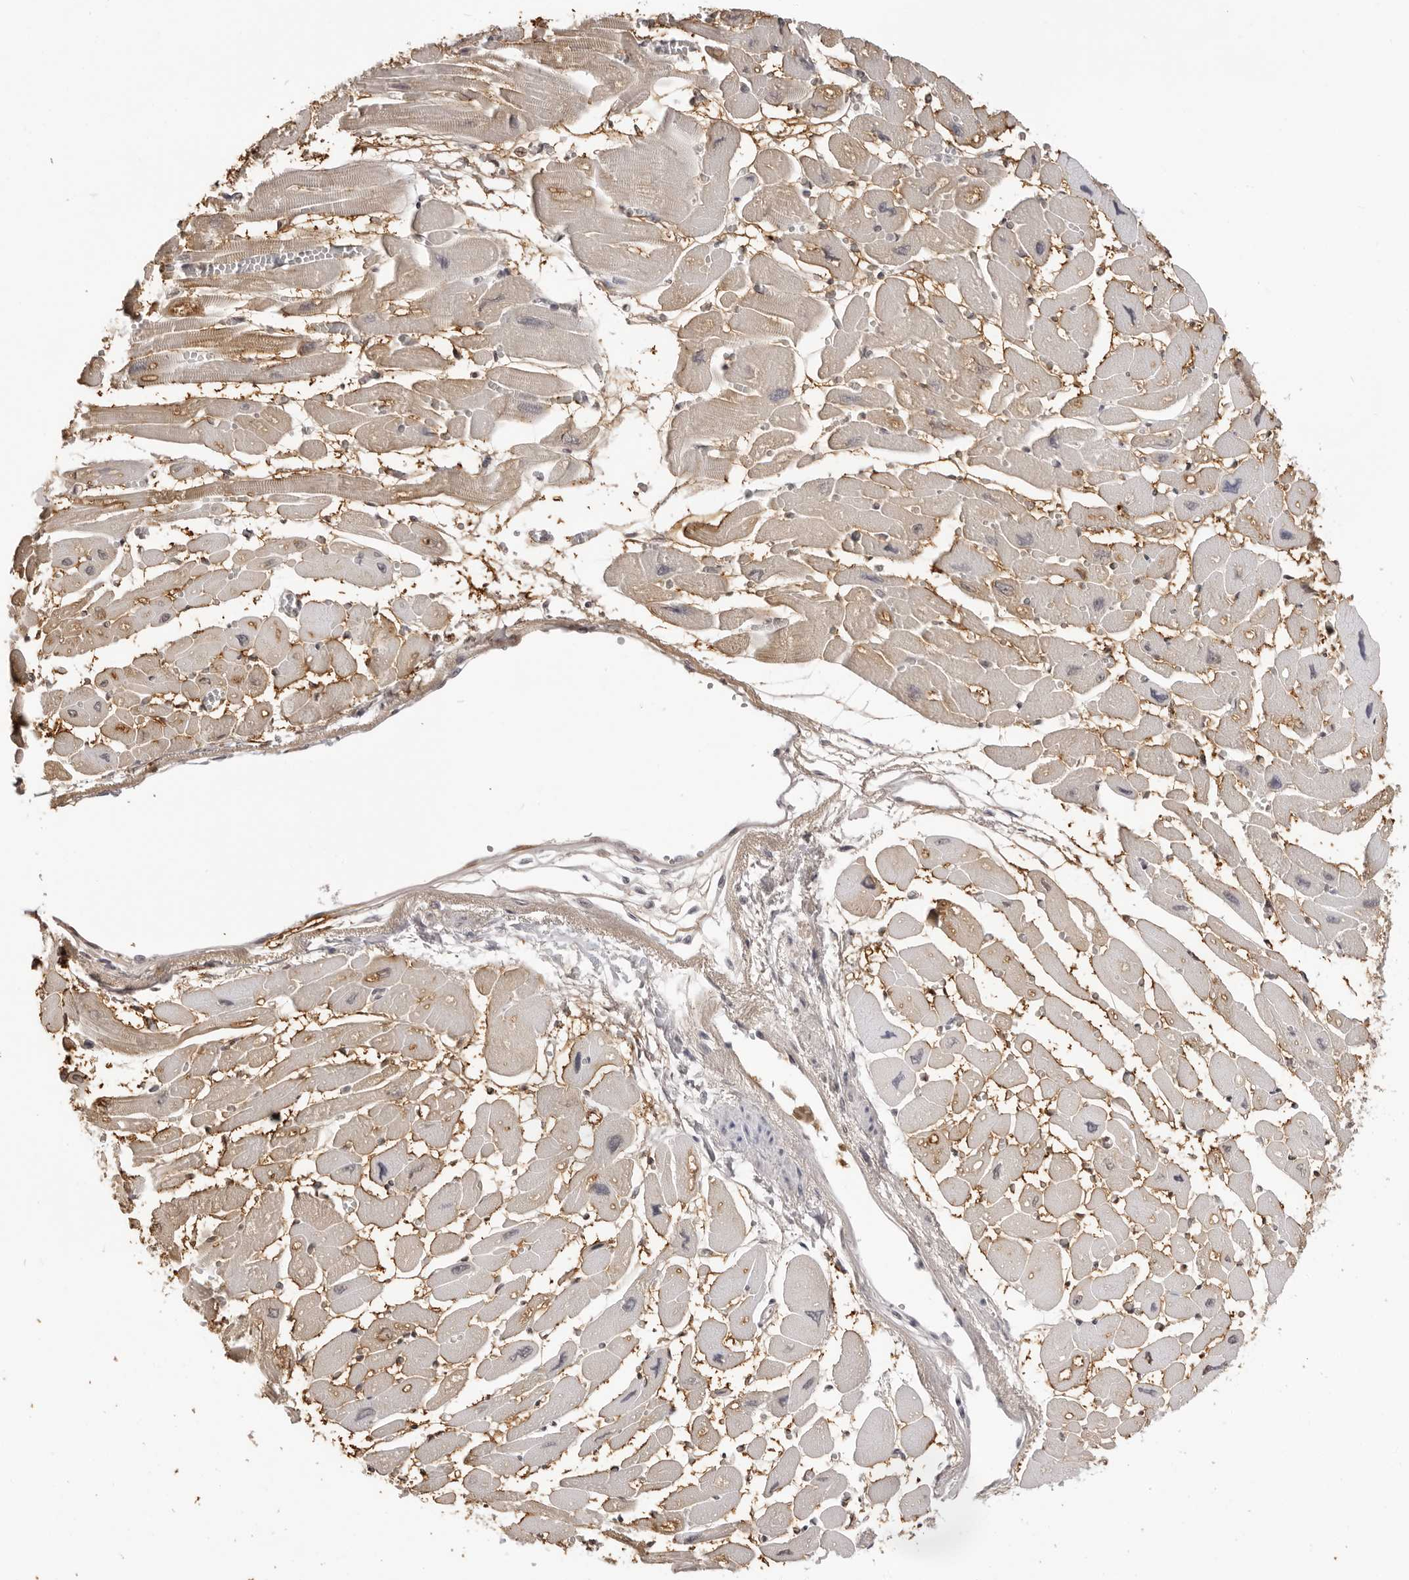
{"staining": {"intensity": "moderate", "quantity": ">75%", "location": "cytoplasmic/membranous"}, "tissue": "heart muscle", "cell_type": "Cardiomyocytes", "image_type": "normal", "snomed": [{"axis": "morphology", "description": "Normal tissue, NOS"}, {"axis": "topography", "description": "Heart"}], "caption": "Immunohistochemical staining of unremarkable human heart muscle shows >75% levels of moderate cytoplasmic/membranous protein staining in about >75% of cardiomyocytes. (DAB (3,3'-diaminobenzidine) IHC with brightfield microscopy, high magnification).", "gene": "FDPS", "patient": {"sex": "female", "age": 54}}